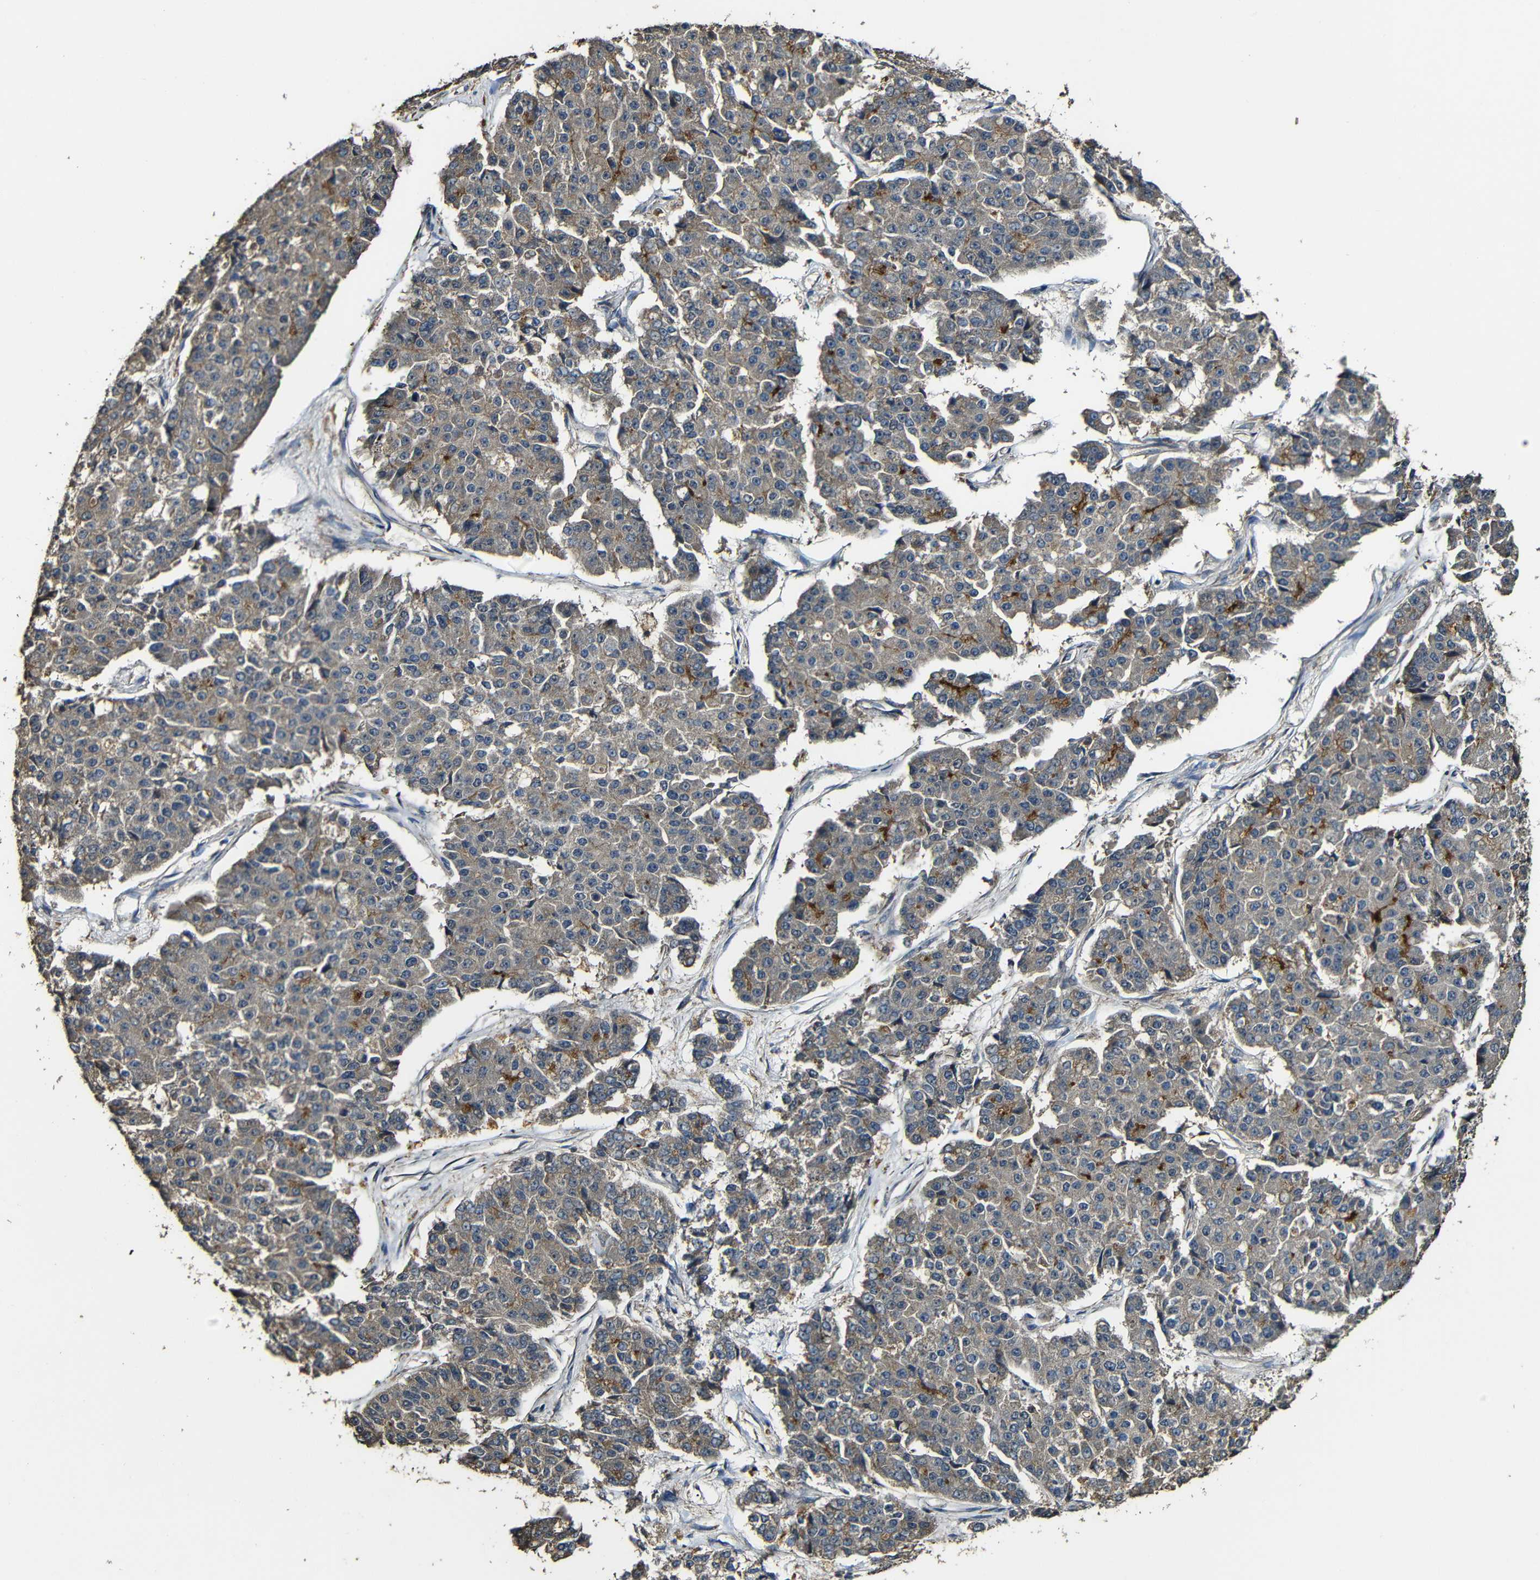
{"staining": {"intensity": "weak", "quantity": "25%-75%", "location": "cytoplasmic/membranous"}, "tissue": "pancreatic cancer", "cell_type": "Tumor cells", "image_type": "cancer", "snomed": [{"axis": "morphology", "description": "Adenocarcinoma, NOS"}, {"axis": "topography", "description": "Pancreas"}], "caption": "This is an image of immunohistochemistry (IHC) staining of adenocarcinoma (pancreatic), which shows weak positivity in the cytoplasmic/membranous of tumor cells.", "gene": "CASP8", "patient": {"sex": "male", "age": 50}}